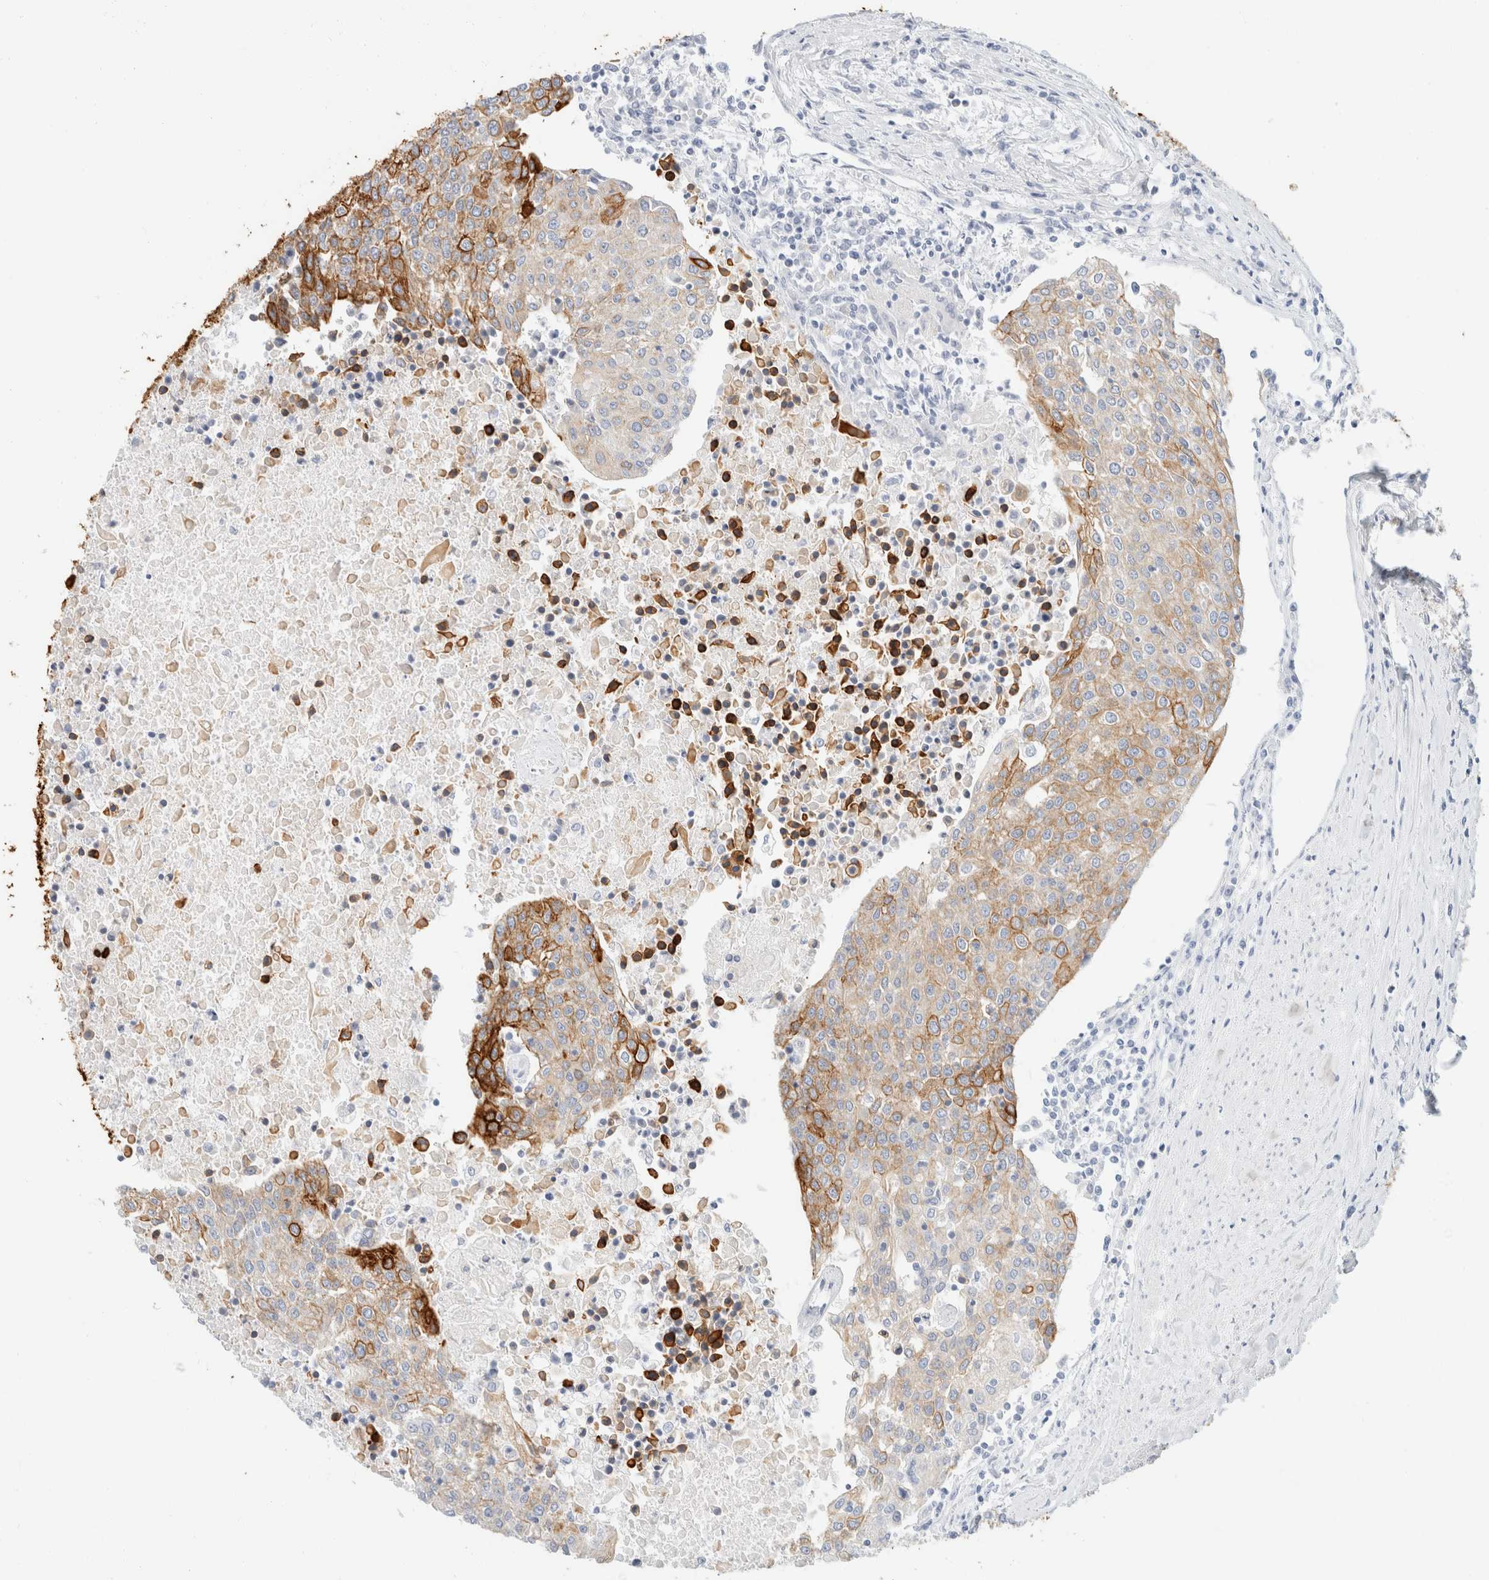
{"staining": {"intensity": "strong", "quantity": ">75%", "location": "cytoplasmic/membranous"}, "tissue": "urothelial cancer", "cell_type": "Tumor cells", "image_type": "cancer", "snomed": [{"axis": "morphology", "description": "Urothelial carcinoma, High grade"}, {"axis": "topography", "description": "Urinary bladder"}], "caption": "A histopathology image of human urothelial cancer stained for a protein exhibits strong cytoplasmic/membranous brown staining in tumor cells. The protein of interest is stained brown, and the nuclei are stained in blue (DAB (3,3'-diaminobenzidine) IHC with brightfield microscopy, high magnification).", "gene": "KRT20", "patient": {"sex": "female", "age": 85}}